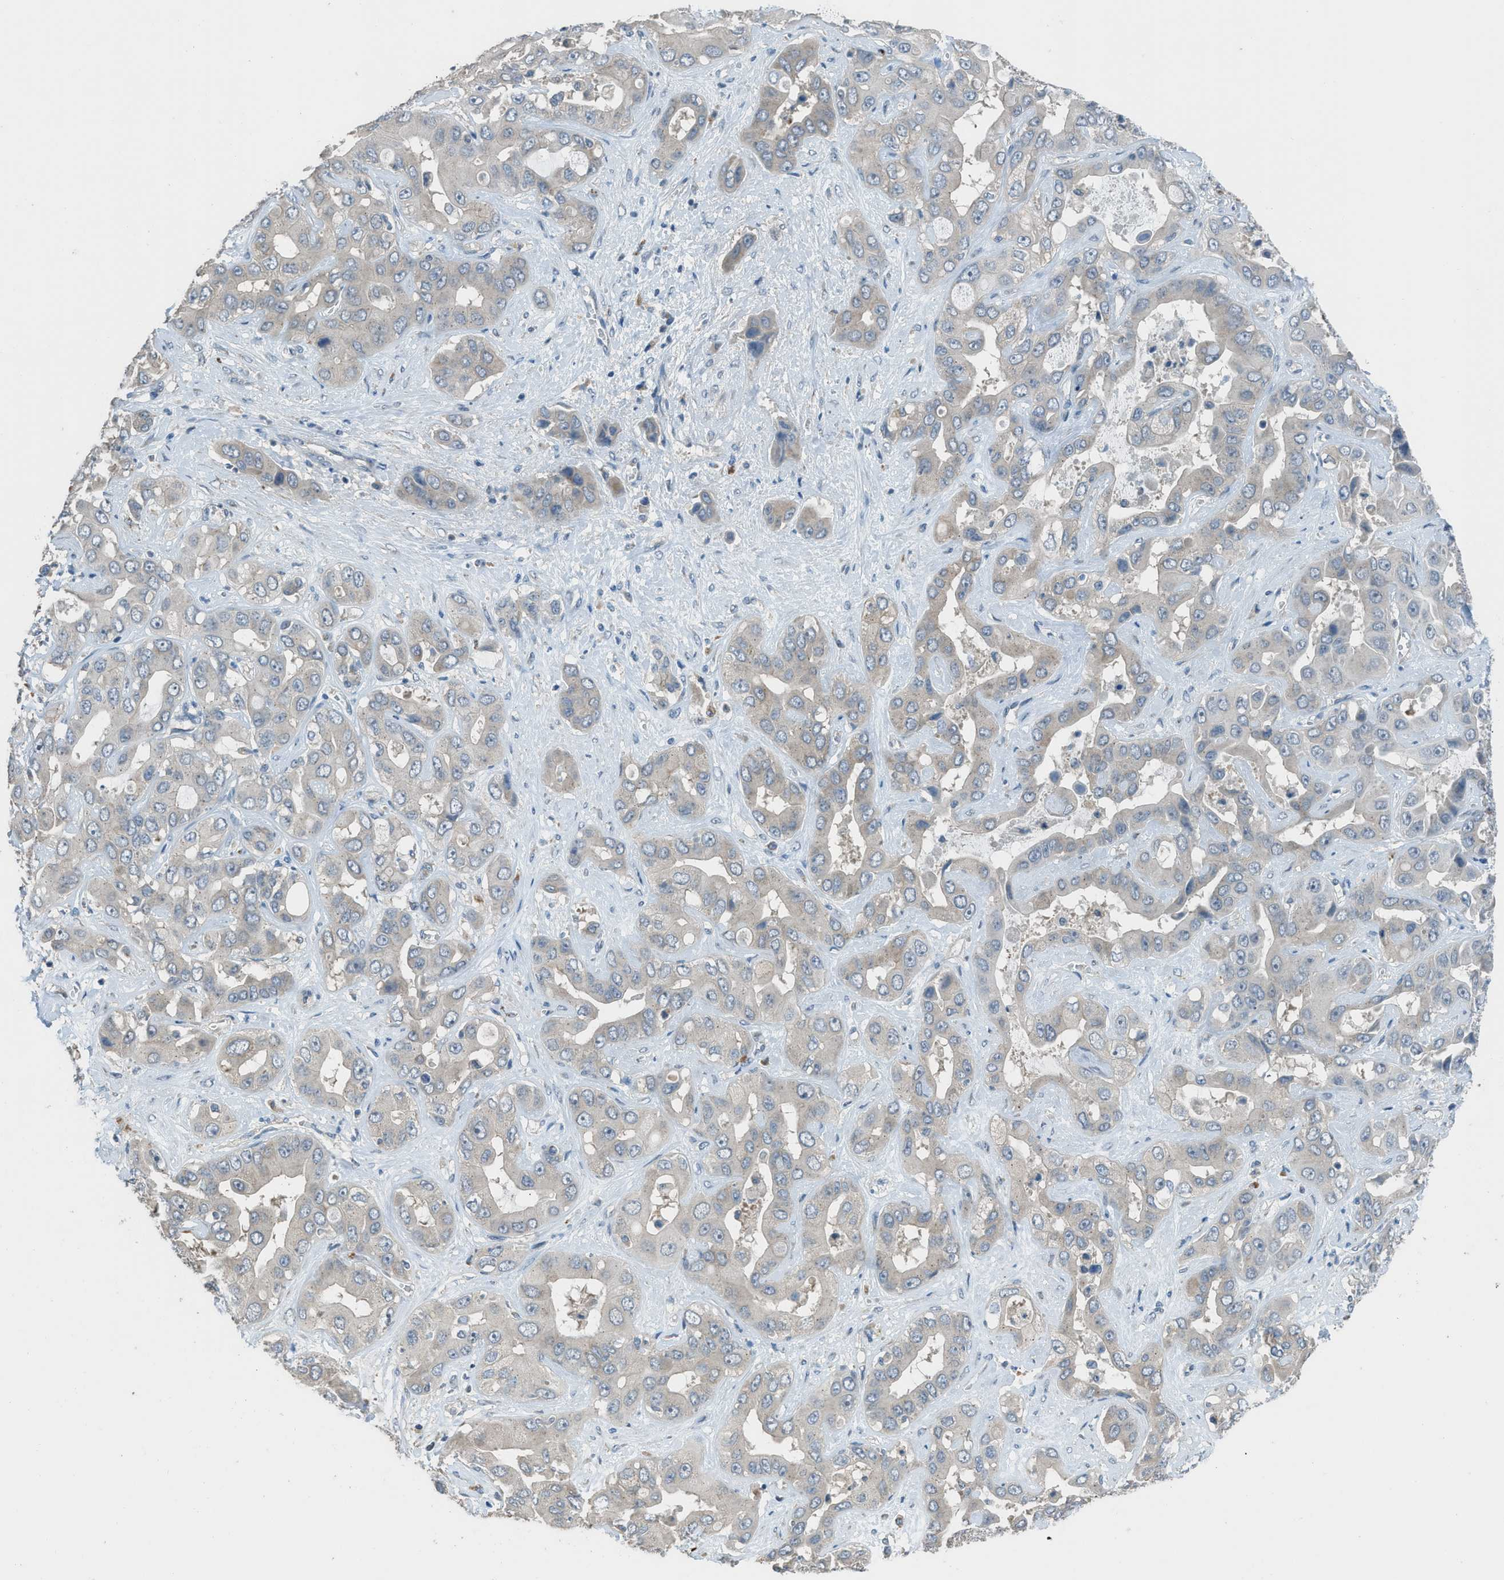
{"staining": {"intensity": "weak", "quantity": "<25%", "location": "cytoplasmic/membranous"}, "tissue": "liver cancer", "cell_type": "Tumor cells", "image_type": "cancer", "snomed": [{"axis": "morphology", "description": "Cholangiocarcinoma"}, {"axis": "topography", "description": "Liver"}], "caption": "A photomicrograph of human liver cancer (cholangiocarcinoma) is negative for staining in tumor cells.", "gene": "TIMD4", "patient": {"sex": "female", "age": 52}}